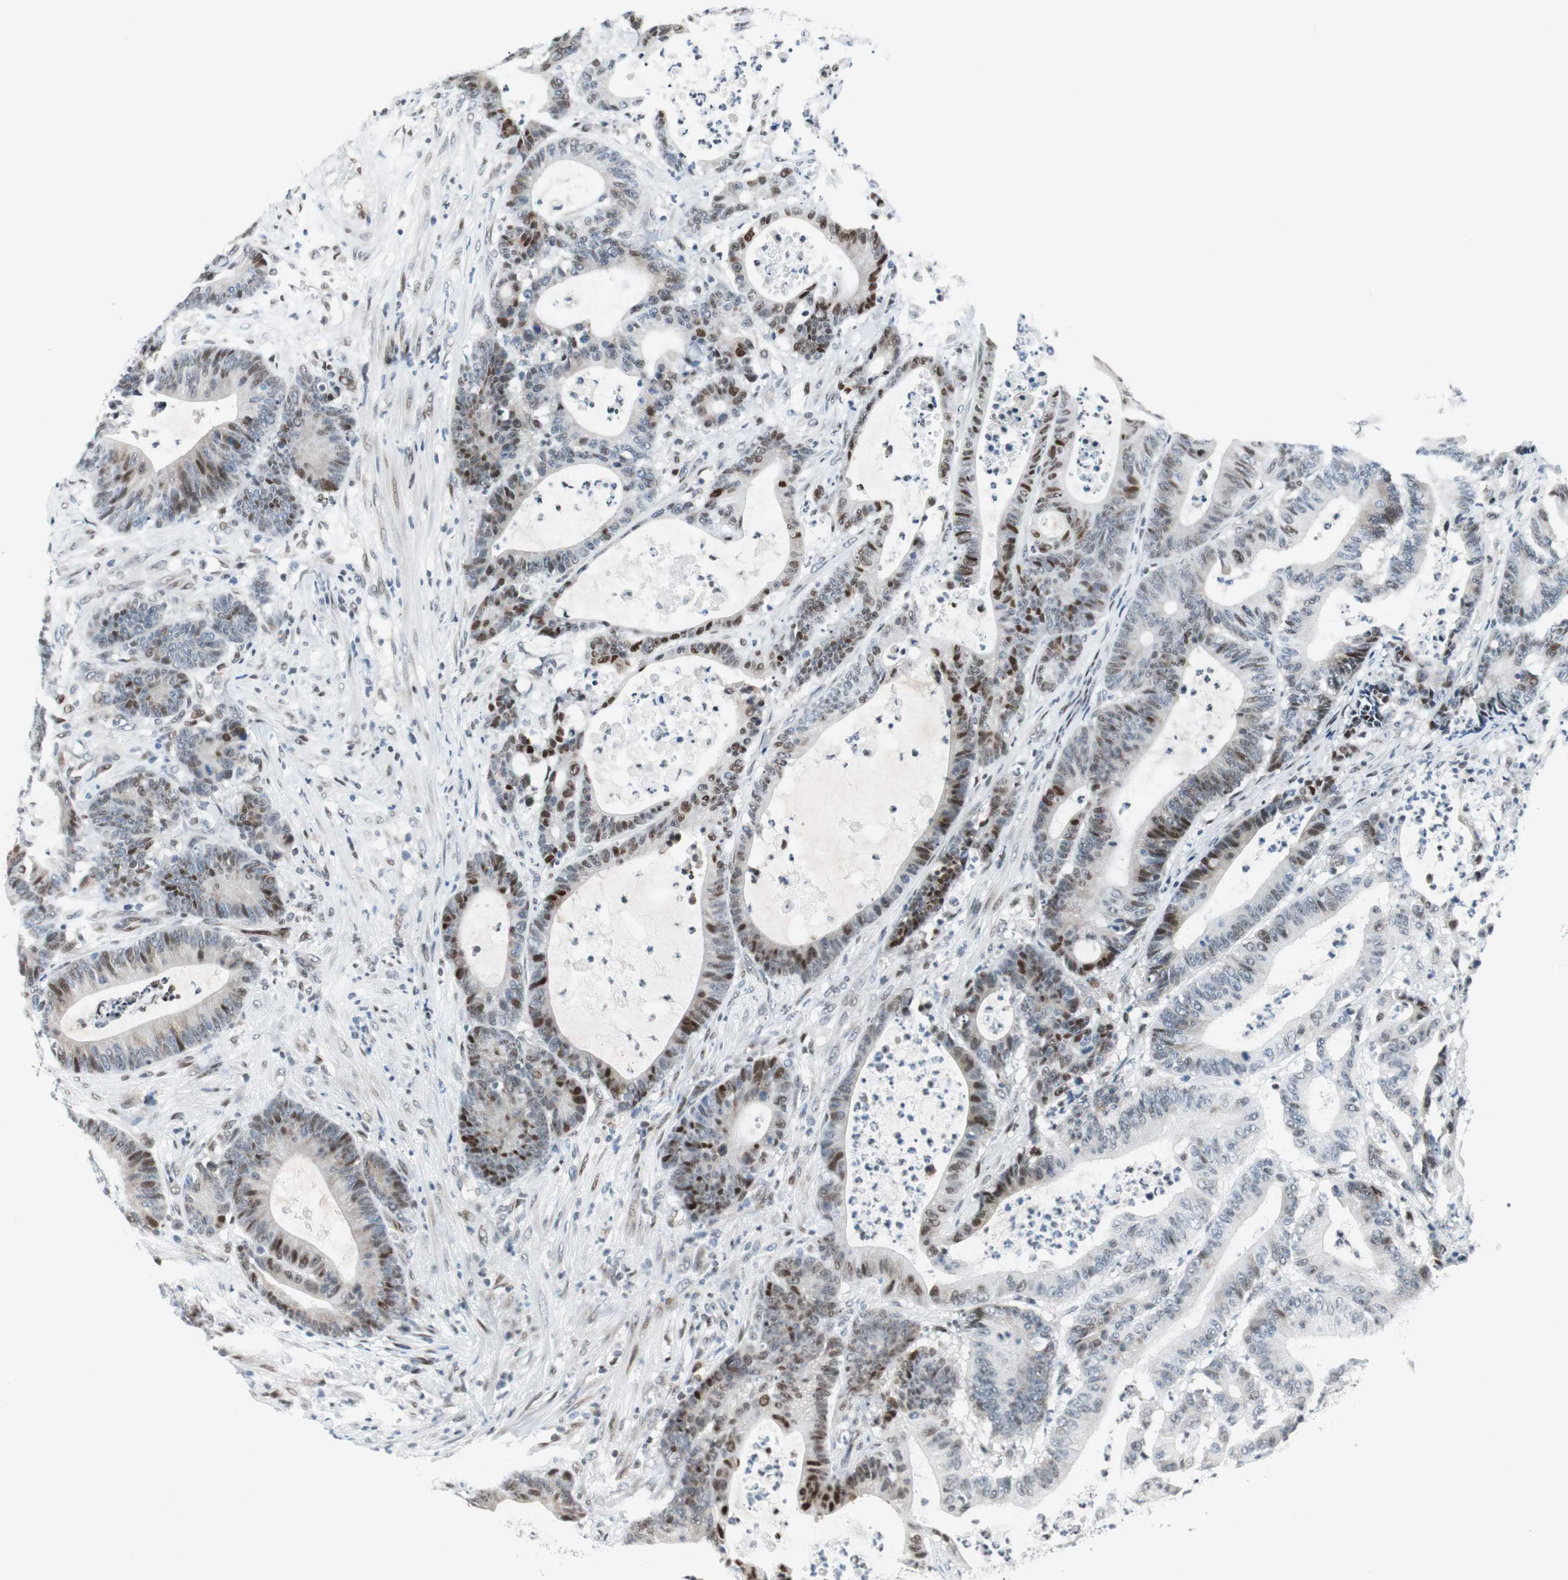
{"staining": {"intensity": "strong", "quantity": "25%-75%", "location": "nuclear"}, "tissue": "colorectal cancer", "cell_type": "Tumor cells", "image_type": "cancer", "snomed": [{"axis": "morphology", "description": "Adenocarcinoma, NOS"}, {"axis": "topography", "description": "Colon"}], "caption": "Strong nuclear staining is appreciated in about 25%-75% of tumor cells in colorectal cancer.", "gene": "AJUBA", "patient": {"sex": "female", "age": 84}}